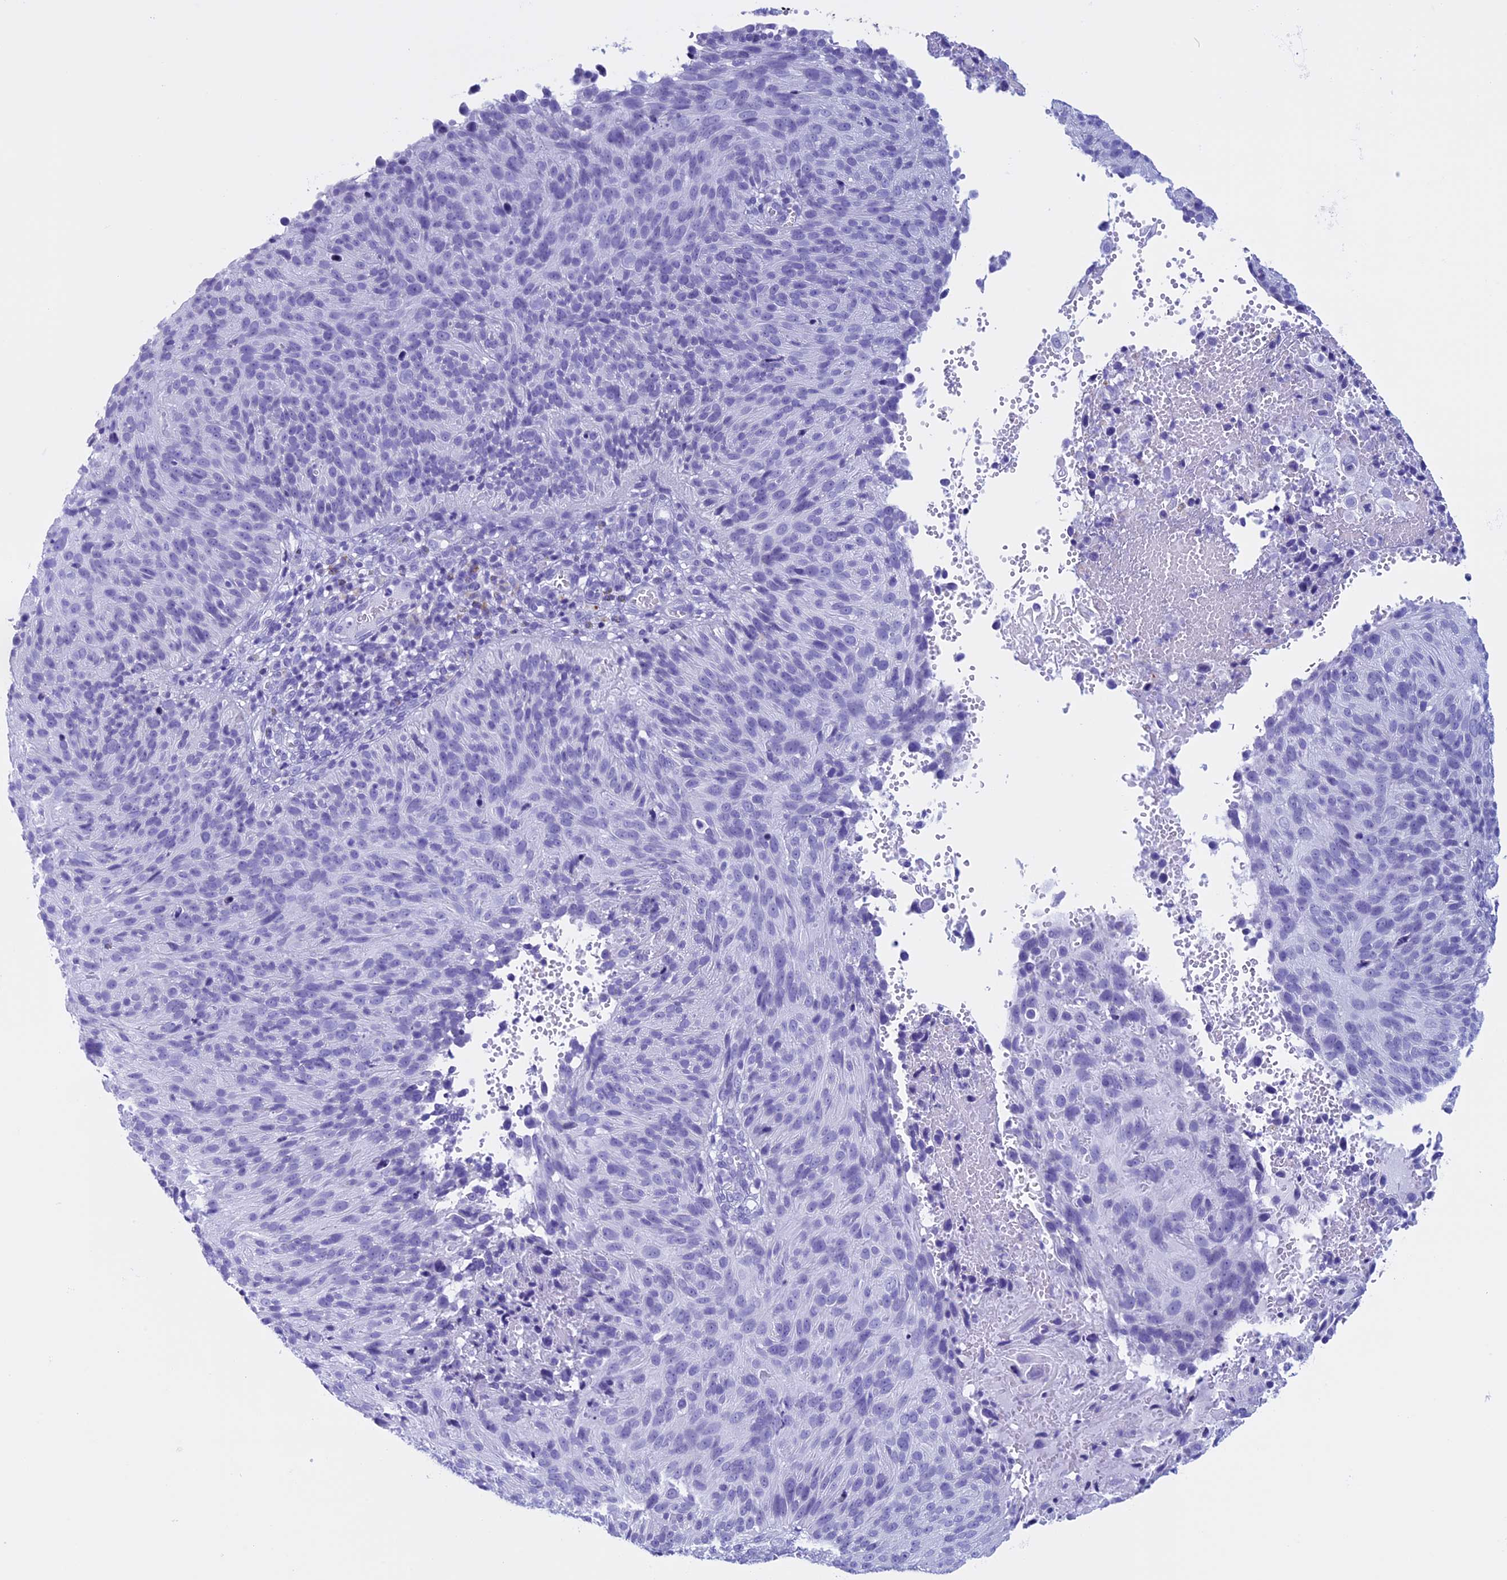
{"staining": {"intensity": "negative", "quantity": "none", "location": "none"}, "tissue": "cervical cancer", "cell_type": "Tumor cells", "image_type": "cancer", "snomed": [{"axis": "morphology", "description": "Squamous cell carcinoma, NOS"}, {"axis": "topography", "description": "Cervix"}], "caption": "Protein analysis of cervical cancer (squamous cell carcinoma) reveals no significant positivity in tumor cells.", "gene": "FAM169A", "patient": {"sex": "female", "age": 74}}